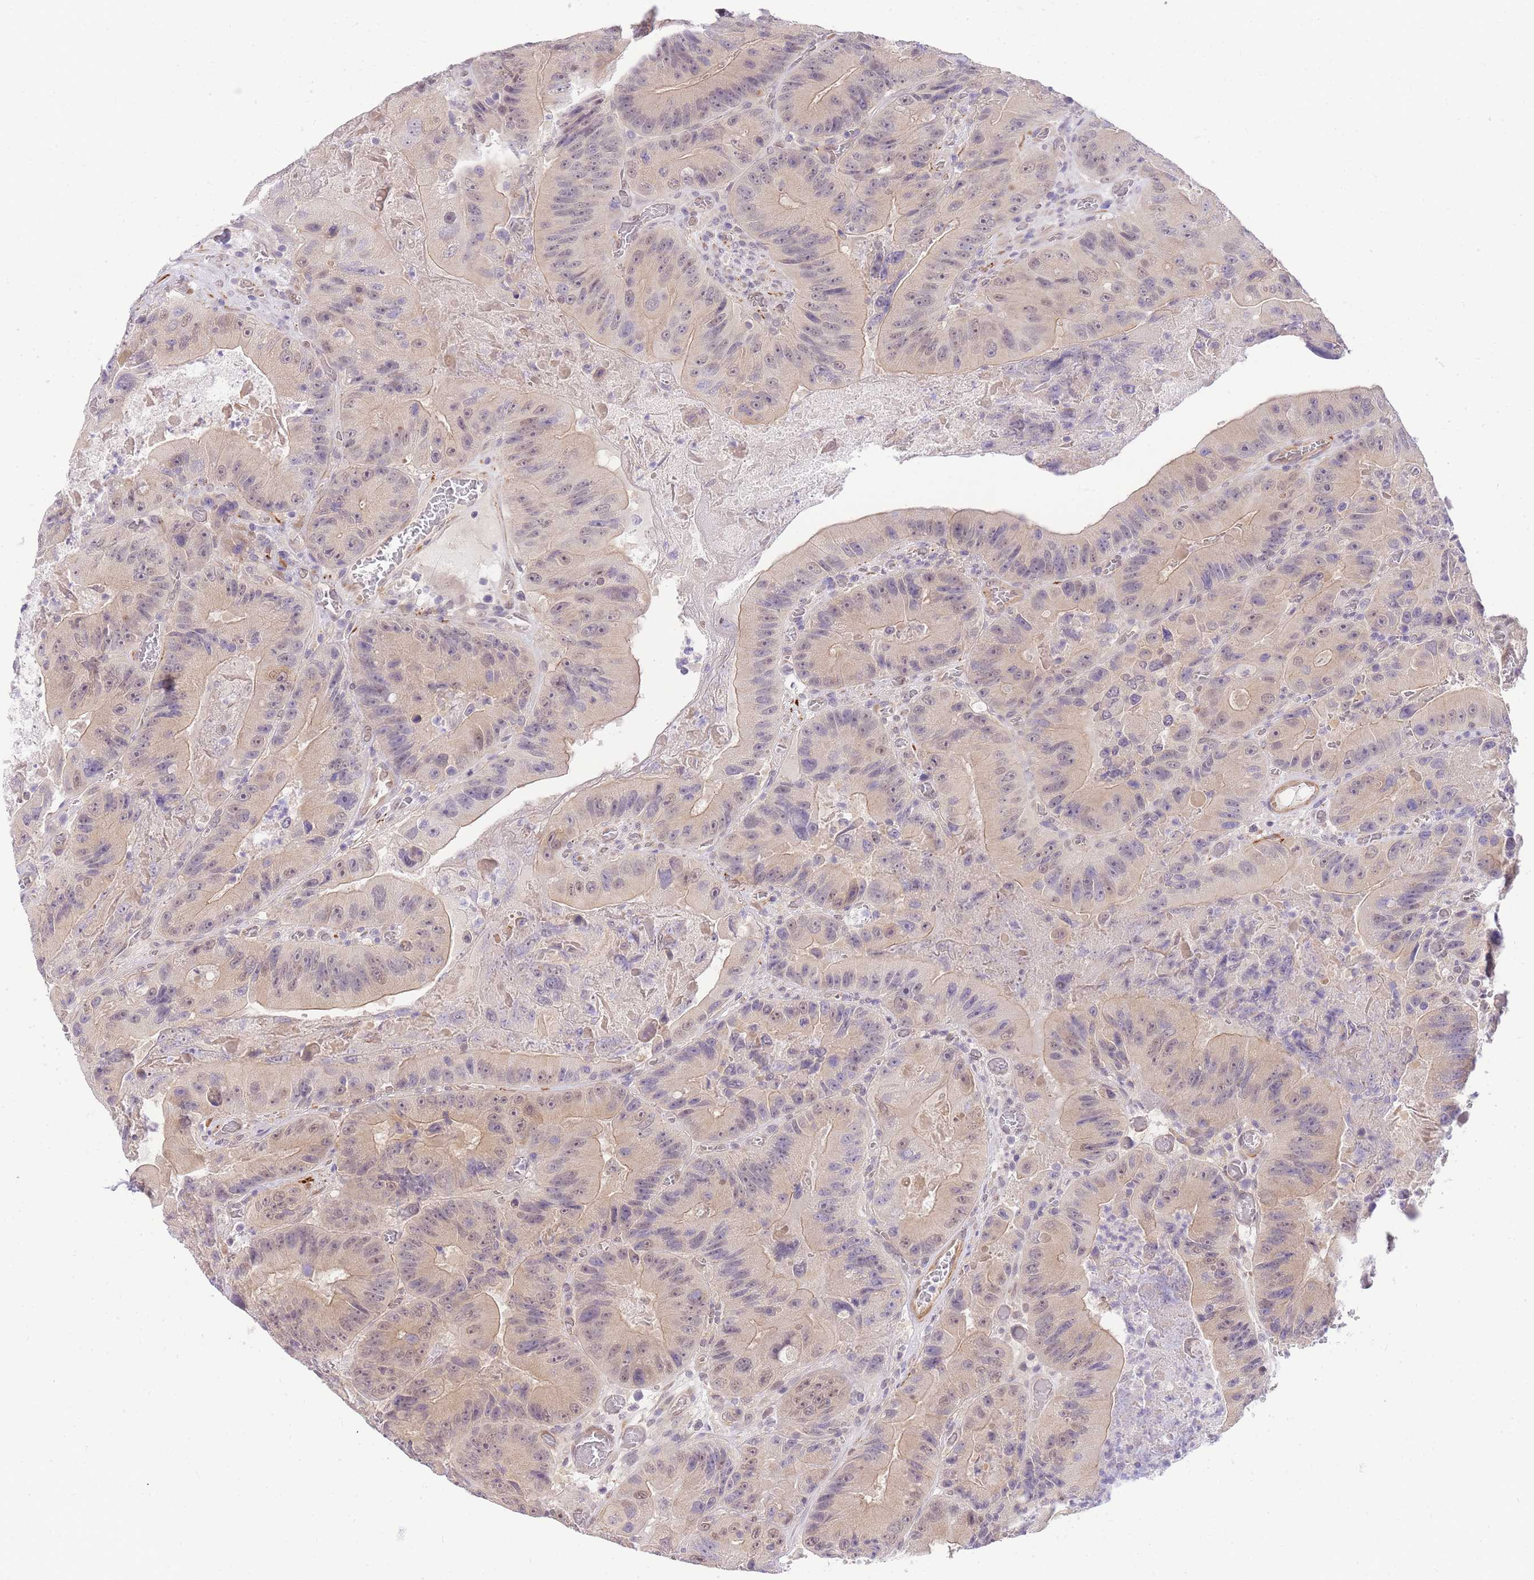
{"staining": {"intensity": "weak", "quantity": "<25%", "location": "cytoplasmic/membranous"}, "tissue": "colorectal cancer", "cell_type": "Tumor cells", "image_type": "cancer", "snomed": [{"axis": "morphology", "description": "Adenocarcinoma, NOS"}, {"axis": "topography", "description": "Colon"}], "caption": "High power microscopy photomicrograph of an immunohistochemistry (IHC) photomicrograph of colorectal cancer, revealing no significant staining in tumor cells.", "gene": "S100PBP", "patient": {"sex": "female", "age": 86}}